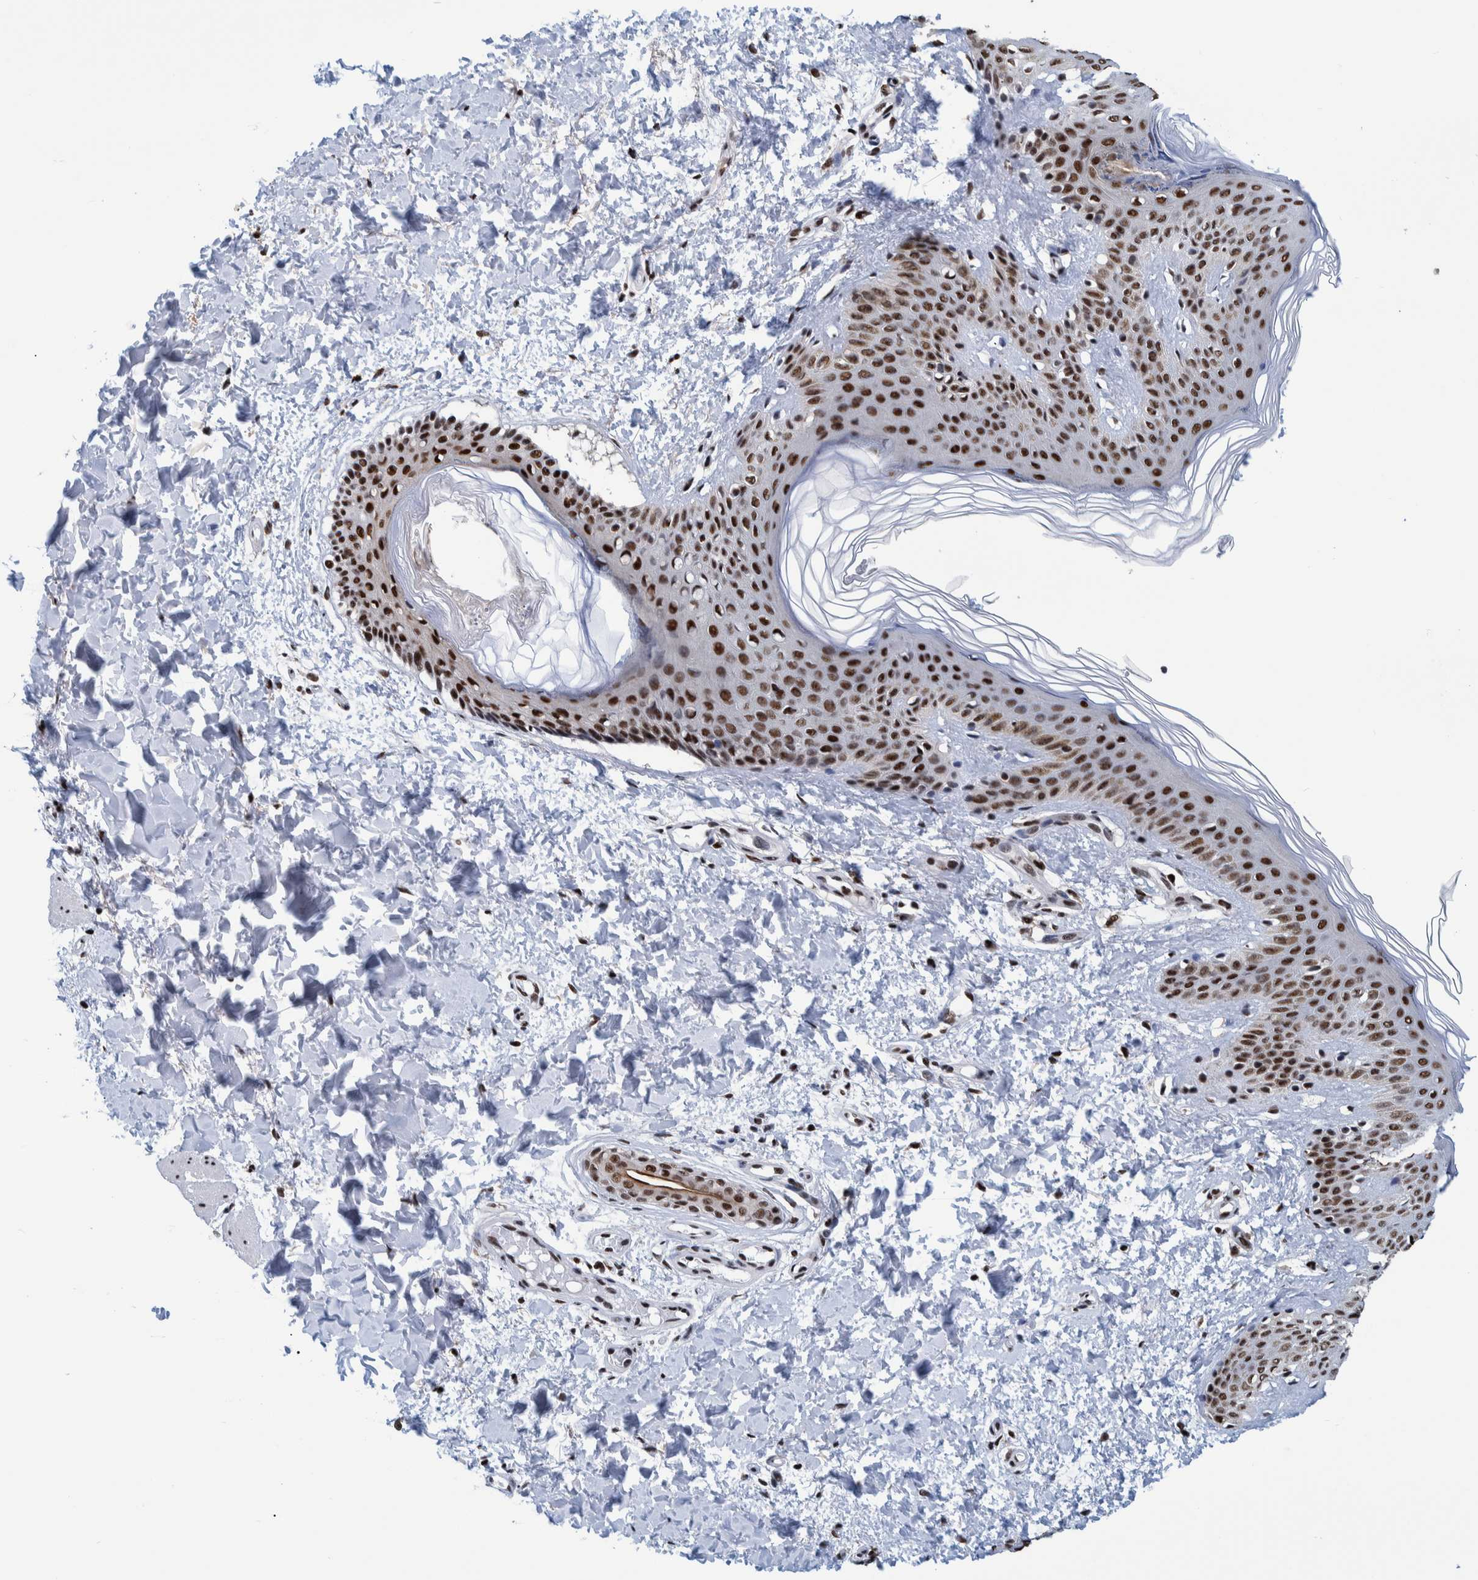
{"staining": {"intensity": "strong", "quantity": ">75%", "location": "nuclear"}, "tissue": "skin", "cell_type": "Fibroblasts", "image_type": "normal", "snomed": [{"axis": "morphology", "description": "Normal tissue, NOS"}, {"axis": "morphology", "description": "Neoplasm, benign, NOS"}, {"axis": "topography", "description": "Skin"}, {"axis": "topography", "description": "Soft tissue"}], "caption": "This photomicrograph exhibits immunohistochemistry (IHC) staining of benign skin, with high strong nuclear staining in approximately >75% of fibroblasts.", "gene": "EFTUD2", "patient": {"sex": "male", "age": 26}}